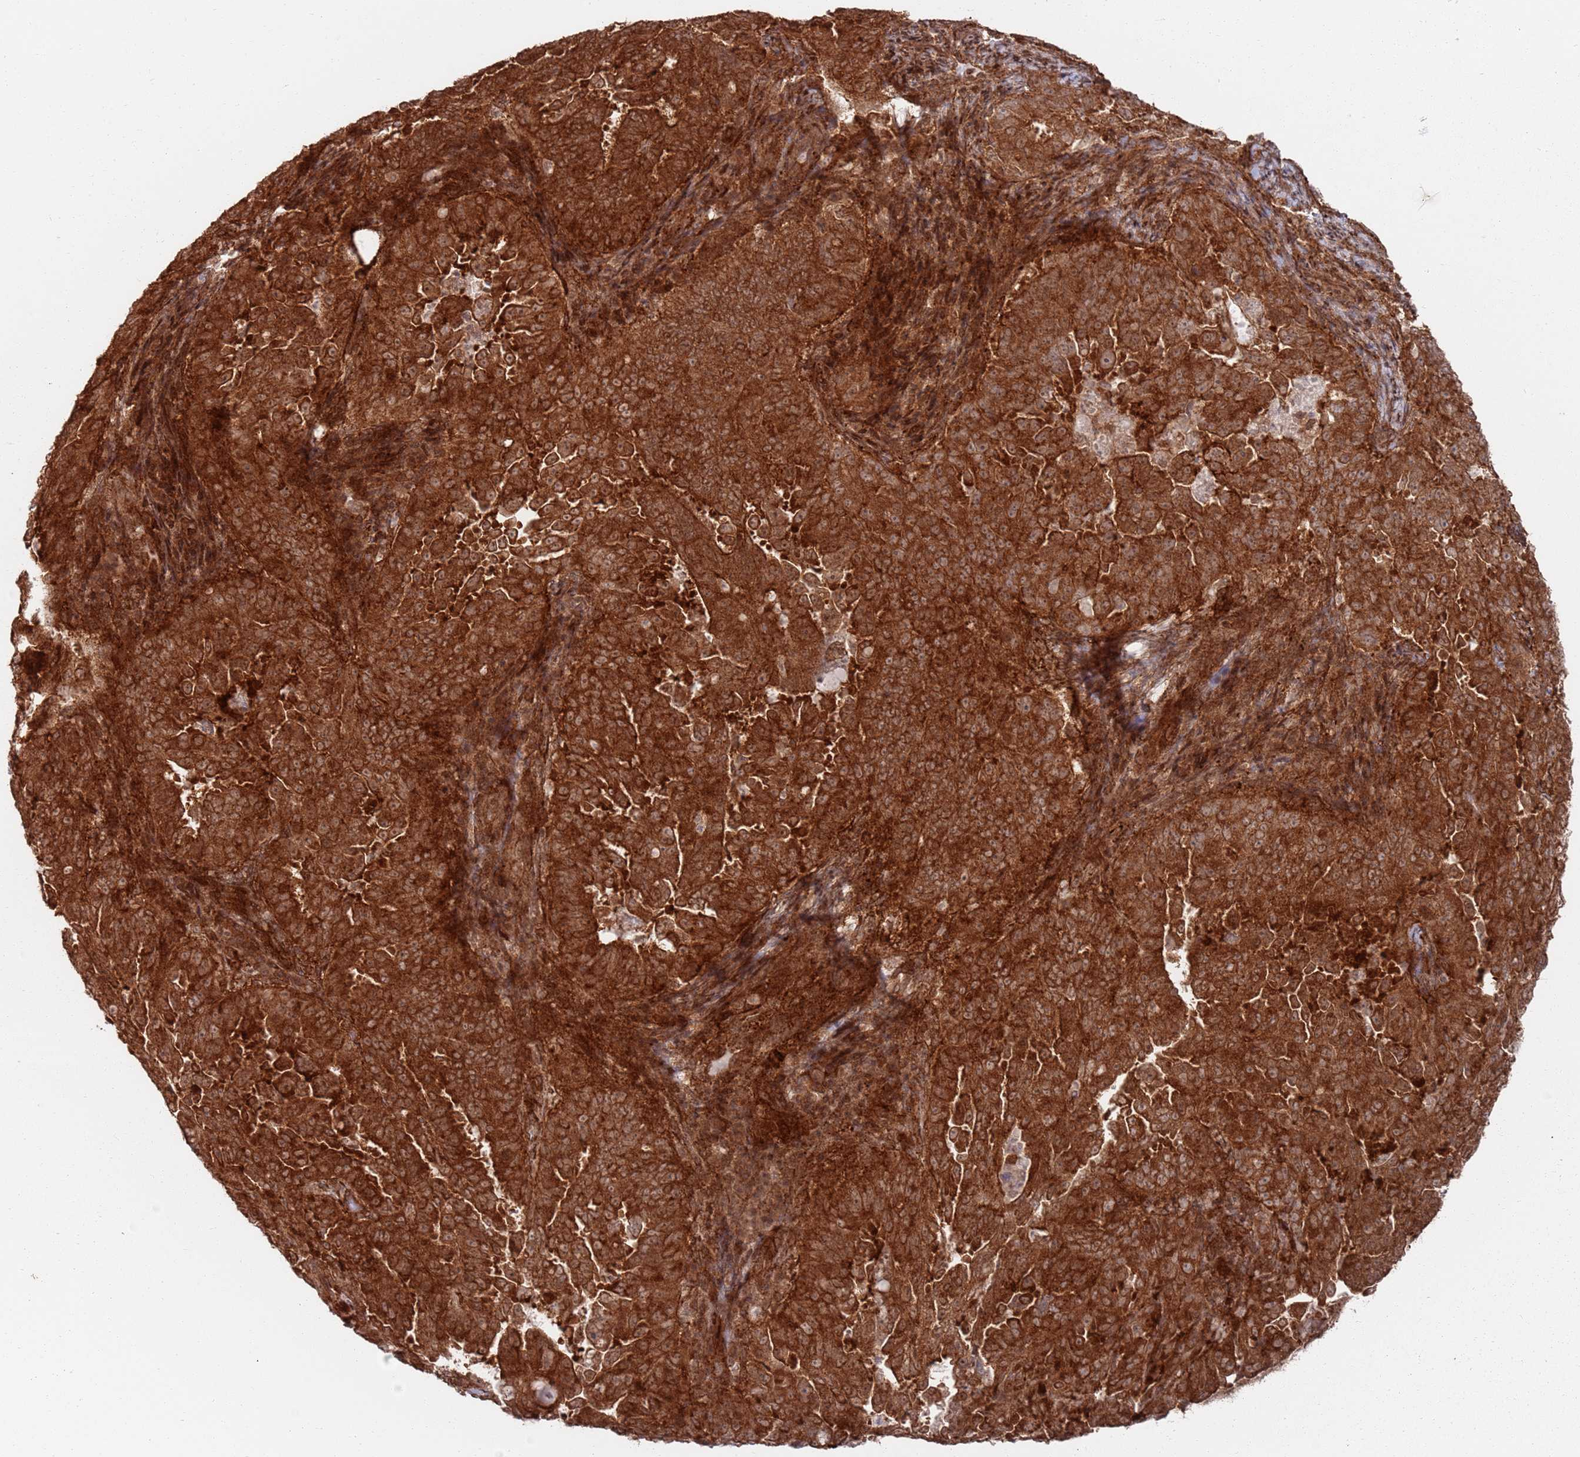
{"staining": {"intensity": "strong", "quantity": ">75%", "location": "cytoplasmic/membranous"}, "tissue": "endometrial cancer", "cell_type": "Tumor cells", "image_type": "cancer", "snomed": [{"axis": "morphology", "description": "Adenocarcinoma, NOS"}, {"axis": "topography", "description": "Endometrium"}], "caption": "Endometrial cancer stained with DAB (3,3'-diaminobenzidine) immunohistochemistry (IHC) exhibits high levels of strong cytoplasmic/membranous staining in approximately >75% of tumor cells.", "gene": "PIH1D1", "patient": {"sex": "female", "age": 65}}